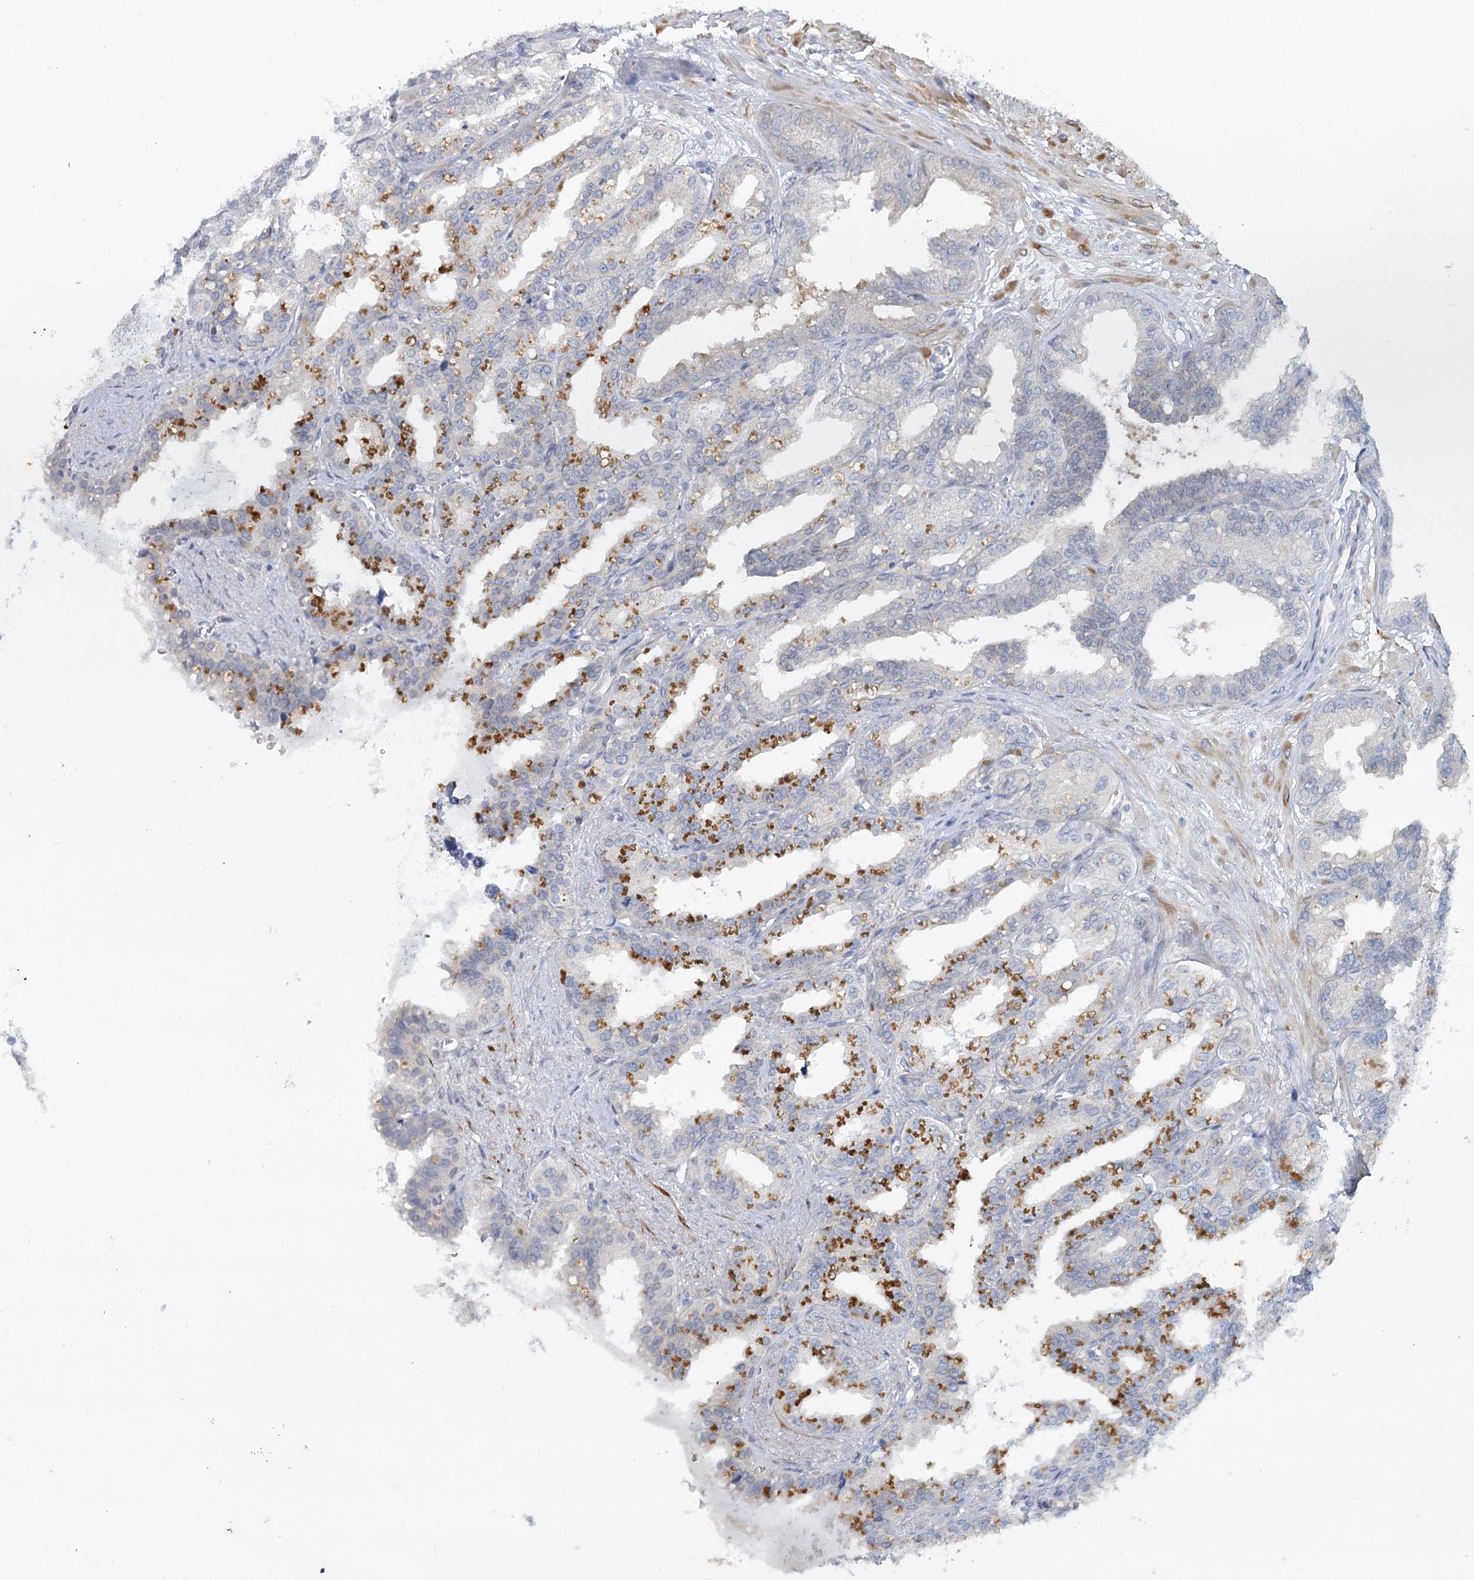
{"staining": {"intensity": "moderate", "quantity": "<25%", "location": "cytoplasmic/membranous"}, "tissue": "seminal vesicle", "cell_type": "Glandular cells", "image_type": "normal", "snomed": [{"axis": "morphology", "description": "Normal tissue, NOS"}, {"axis": "topography", "description": "Prostate"}, {"axis": "topography", "description": "Seminal veicle"}], "caption": "Immunohistochemistry of unremarkable human seminal vesicle demonstrates low levels of moderate cytoplasmic/membranous staining in approximately <25% of glandular cells. The staining was performed using DAB to visualize the protein expression in brown, while the nuclei were stained in blue with hematoxylin (Magnification: 20x).", "gene": "MAP3K13", "patient": {"sex": "male", "age": 51}}